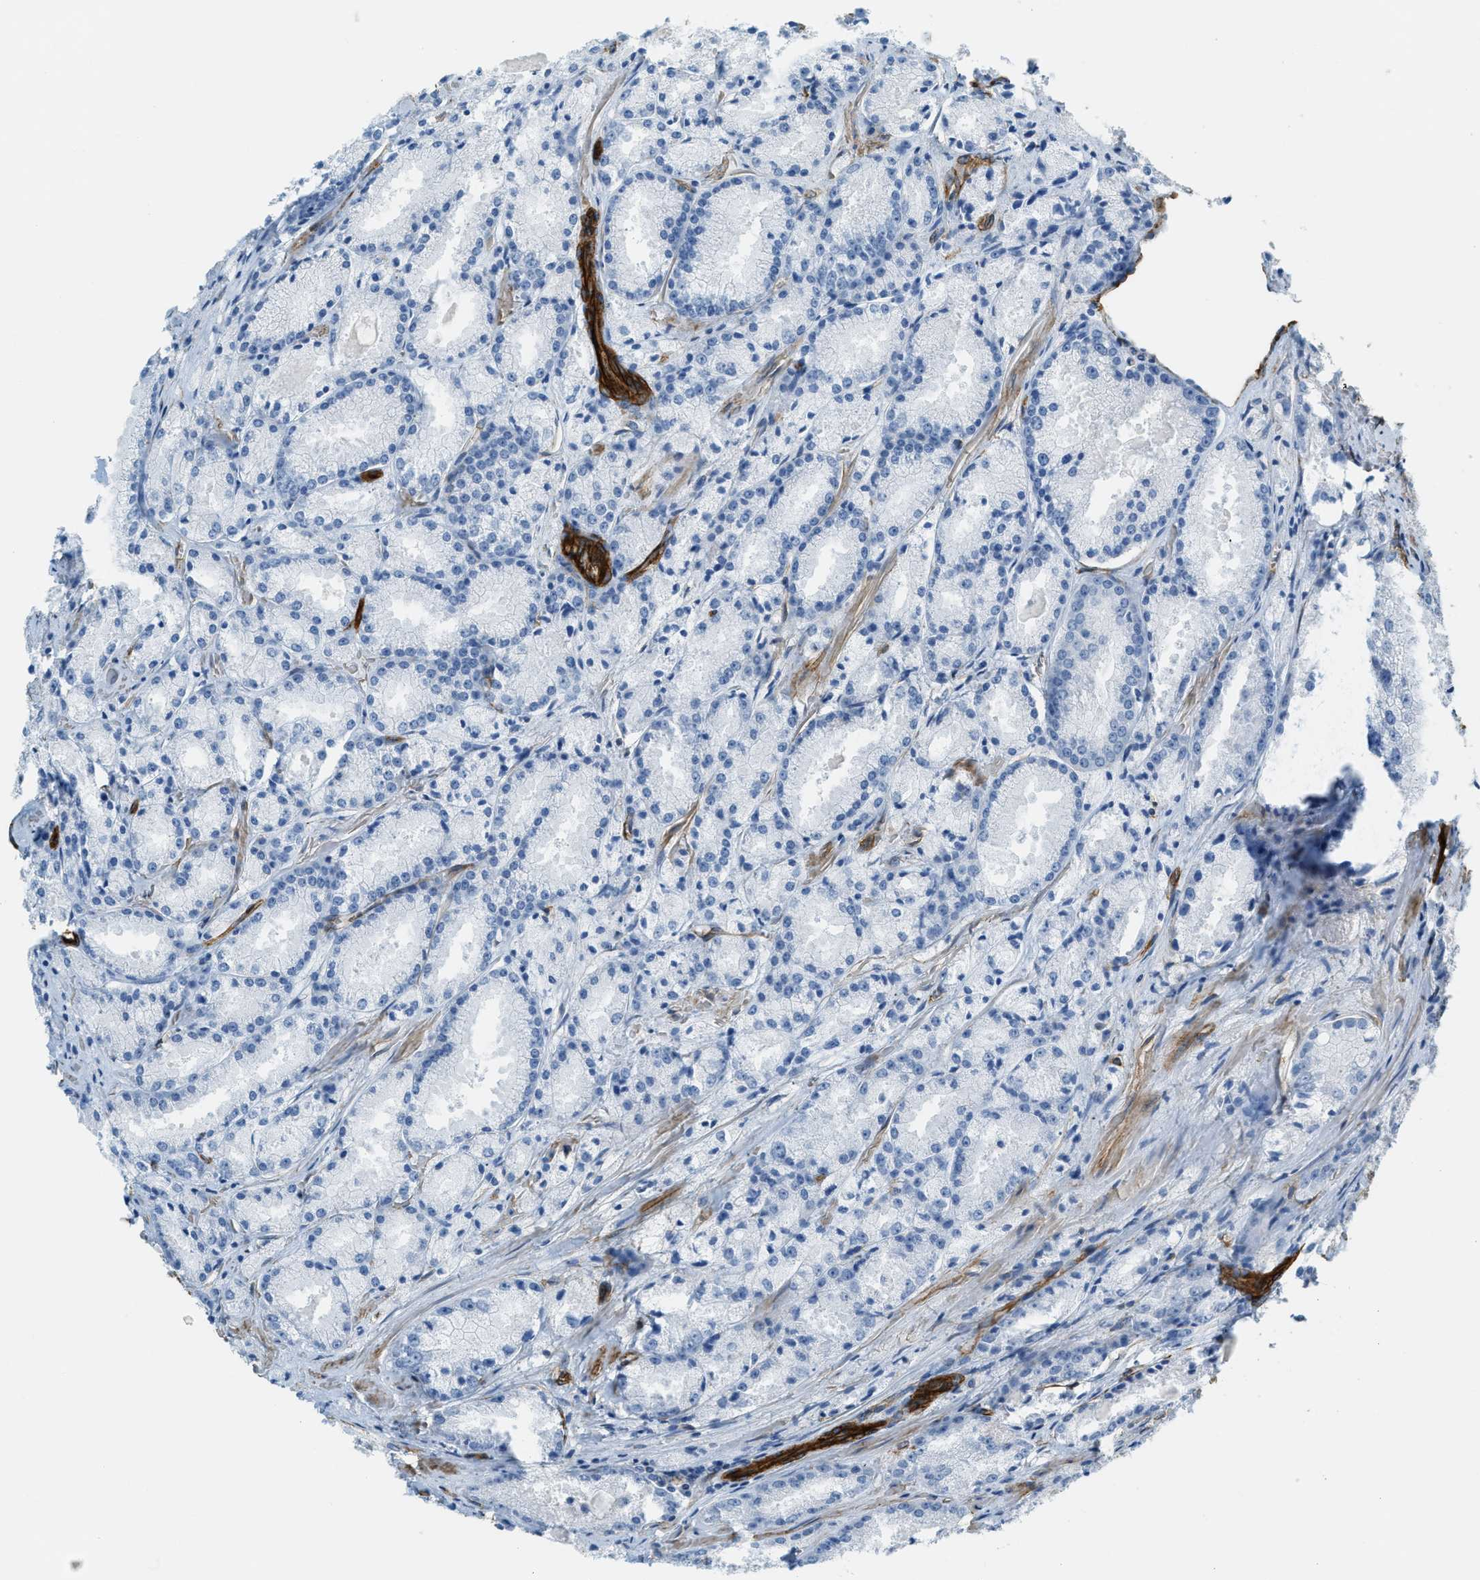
{"staining": {"intensity": "negative", "quantity": "none", "location": "none"}, "tissue": "prostate cancer", "cell_type": "Tumor cells", "image_type": "cancer", "snomed": [{"axis": "morphology", "description": "Adenocarcinoma, Low grade"}, {"axis": "topography", "description": "Prostate"}], "caption": "Tumor cells show no significant protein expression in adenocarcinoma (low-grade) (prostate).", "gene": "TMEM43", "patient": {"sex": "male", "age": 64}}